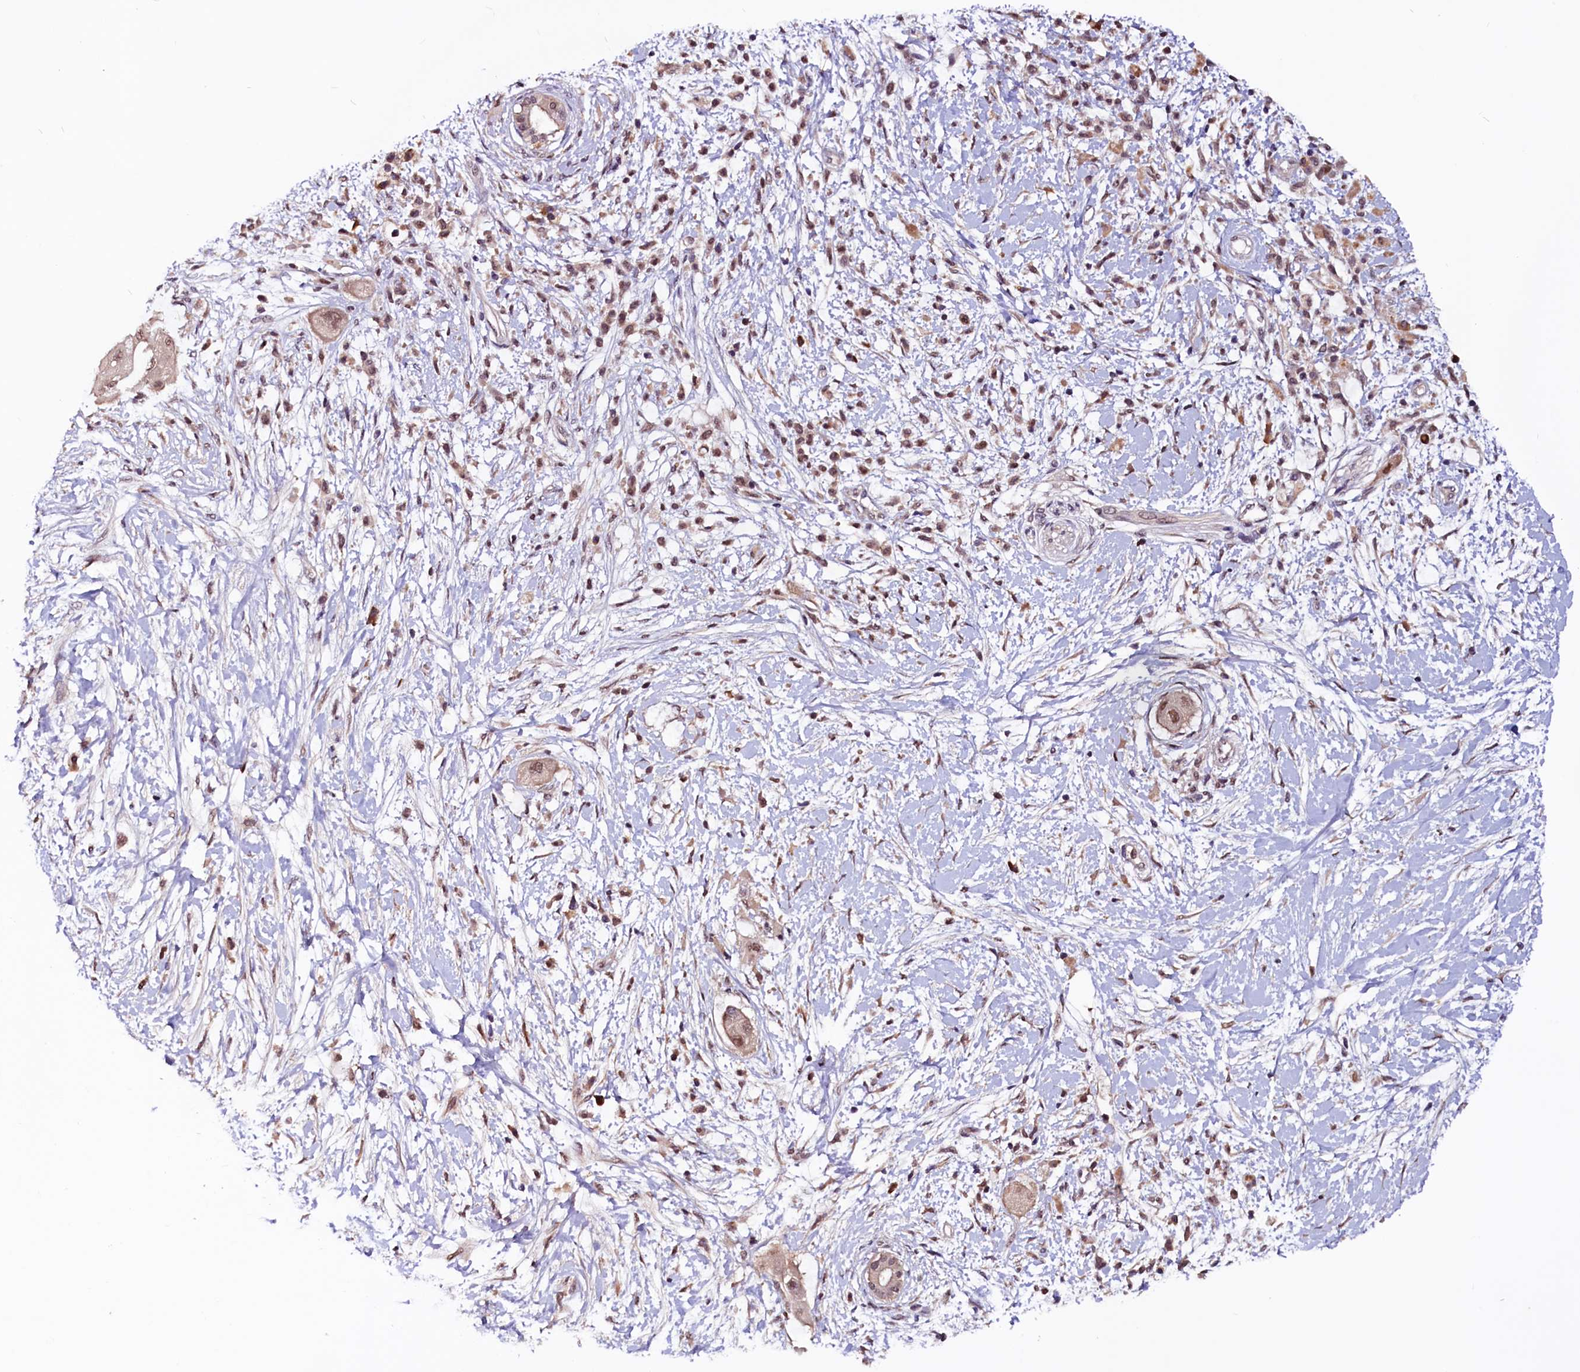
{"staining": {"intensity": "moderate", "quantity": ">75%", "location": "nuclear"}, "tissue": "pancreatic cancer", "cell_type": "Tumor cells", "image_type": "cancer", "snomed": [{"axis": "morphology", "description": "Adenocarcinoma, NOS"}, {"axis": "topography", "description": "Pancreas"}], "caption": "DAB (3,3'-diaminobenzidine) immunohistochemical staining of pancreatic cancer shows moderate nuclear protein expression in about >75% of tumor cells.", "gene": "RNMT", "patient": {"sex": "male", "age": 68}}